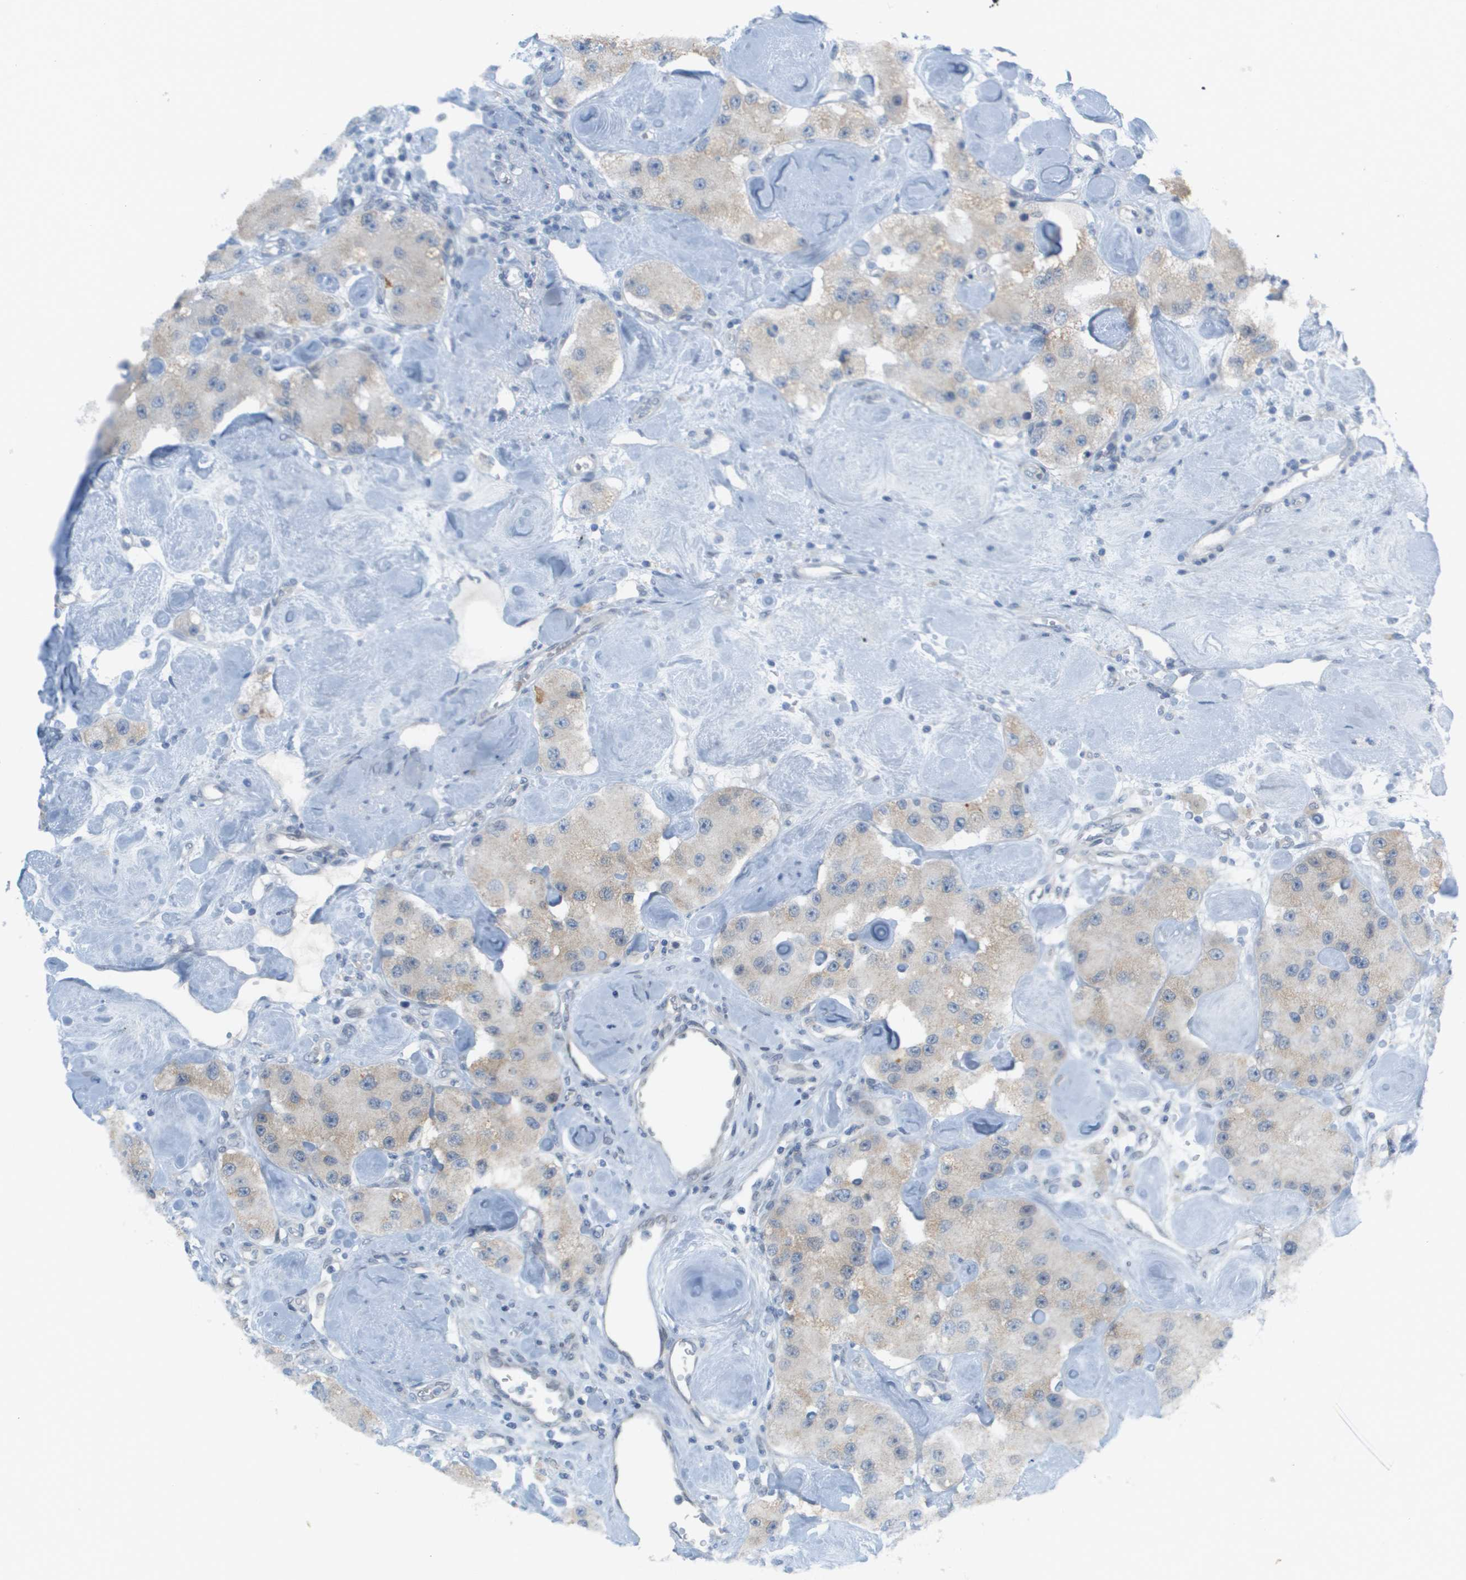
{"staining": {"intensity": "weak", "quantity": ">75%", "location": "cytoplasmic/membranous"}, "tissue": "carcinoid", "cell_type": "Tumor cells", "image_type": "cancer", "snomed": [{"axis": "morphology", "description": "Carcinoid, malignant, NOS"}, {"axis": "topography", "description": "Pancreas"}], "caption": "Immunohistochemistry image of neoplastic tissue: malignant carcinoid stained using IHC shows low levels of weak protein expression localized specifically in the cytoplasmic/membranous of tumor cells, appearing as a cytoplasmic/membranous brown color.", "gene": "CACNB4", "patient": {"sex": "male", "age": 41}}